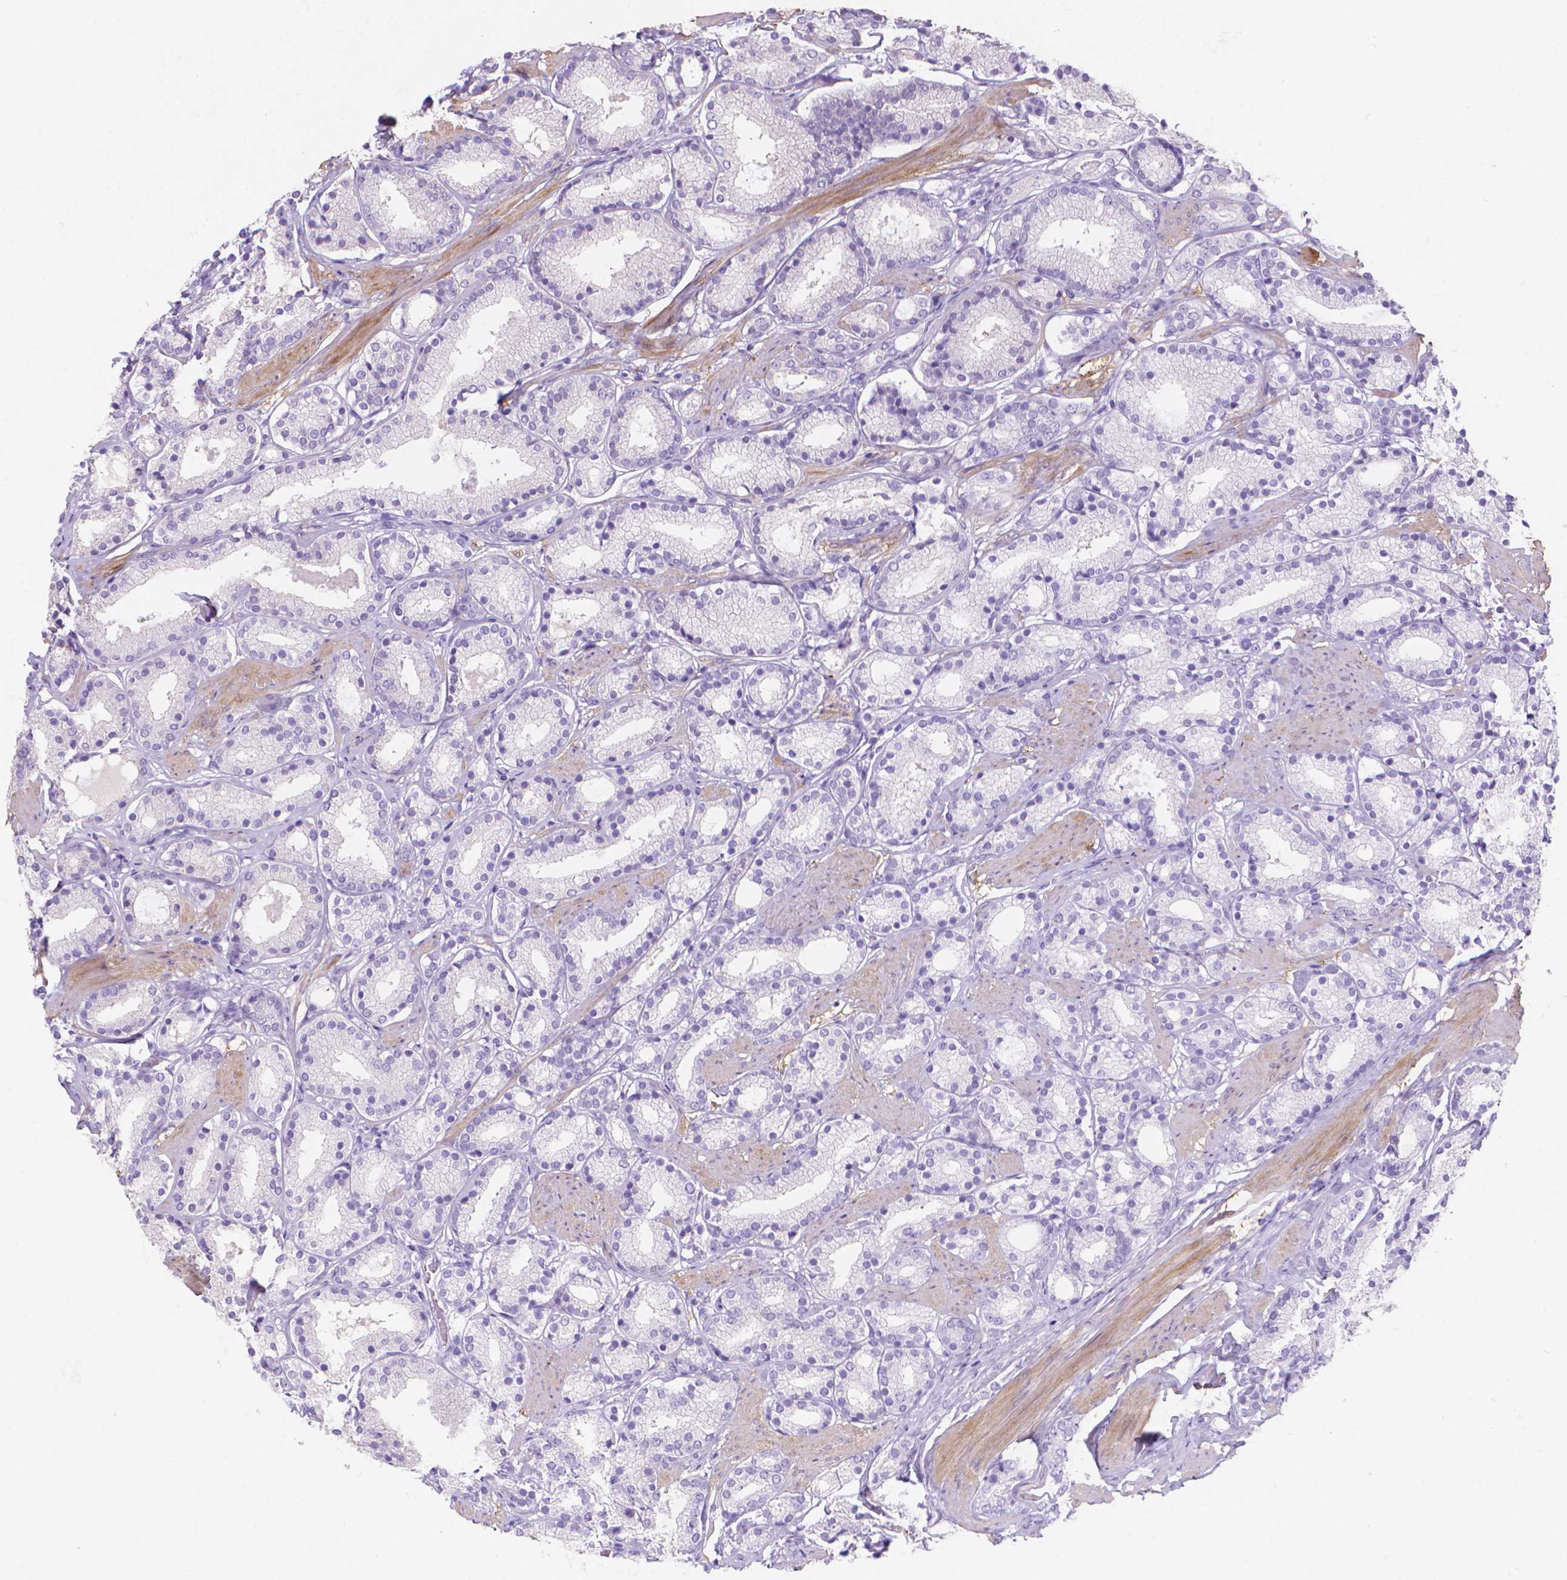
{"staining": {"intensity": "negative", "quantity": "none", "location": "none"}, "tissue": "prostate cancer", "cell_type": "Tumor cells", "image_type": "cancer", "snomed": [{"axis": "morphology", "description": "Adenocarcinoma, High grade"}, {"axis": "topography", "description": "Prostate"}], "caption": "Human prostate cancer (adenocarcinoma (high-grade)) stained for a protein using IHC reveals no expression in tumor cells.", "gene": "MBLAC1", "patient": {"sex": "male", "age": 63}}